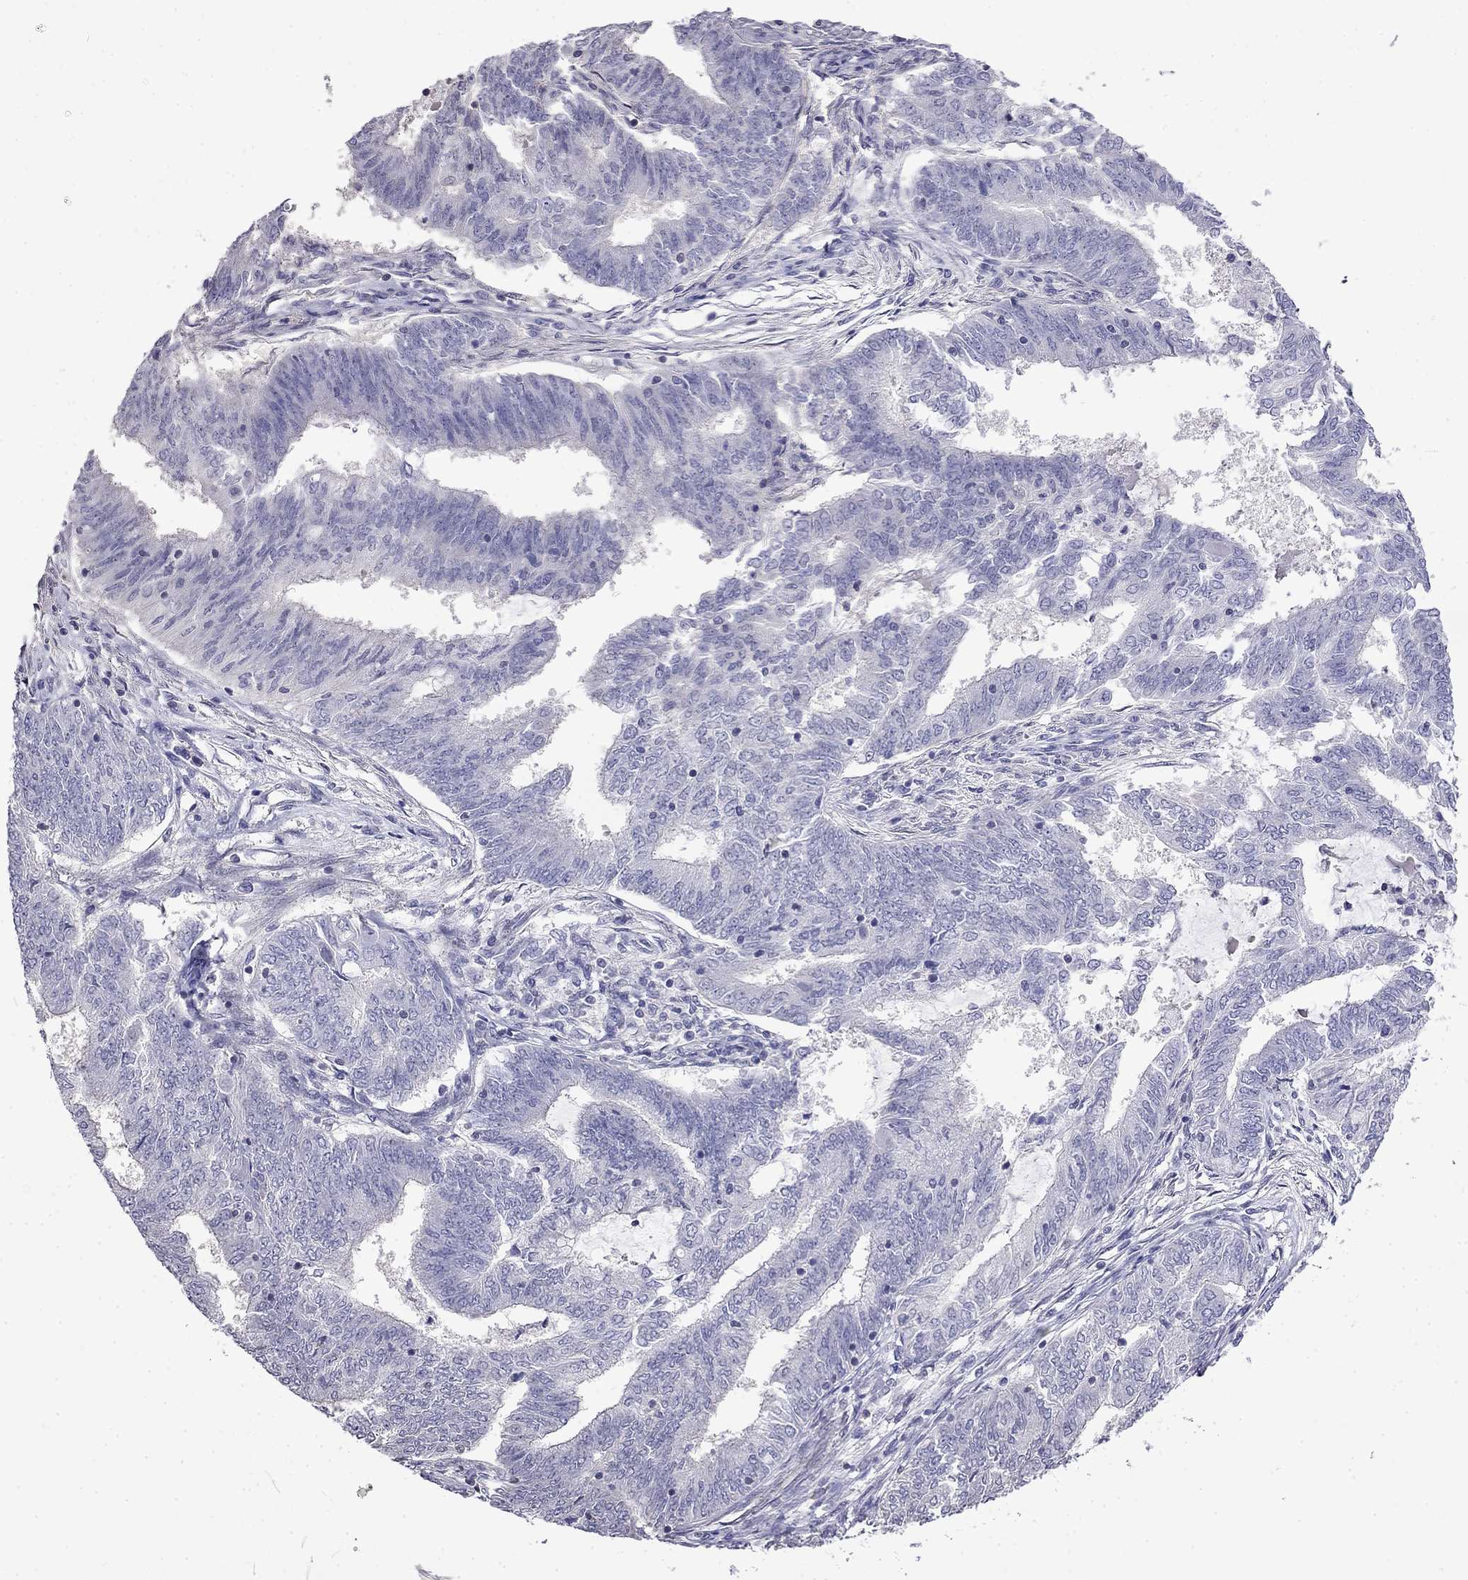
{"staining": {"intensity": "negative", "quantity": "none", "location": "none"}, "tissue": "endometrial cancer", "cell_type": "Tumor cells", "image_type": "cancer", "snomed": [{"axis": "morphology", "description": "Adenocarcinoma, NOS"}, {"axis": "topography", "description": "Endometrium"}], "caption": "High magnification brightfield microscopy of endometrial adenocarcinoma stained with DAB (3,3'-diaminobenzidine) (brown) and counterstained with hematoxylin (blue): tumor cells show no significant expression.", "gene": "GUCA1B", "patient": {"sex": "female", "age": 62}}